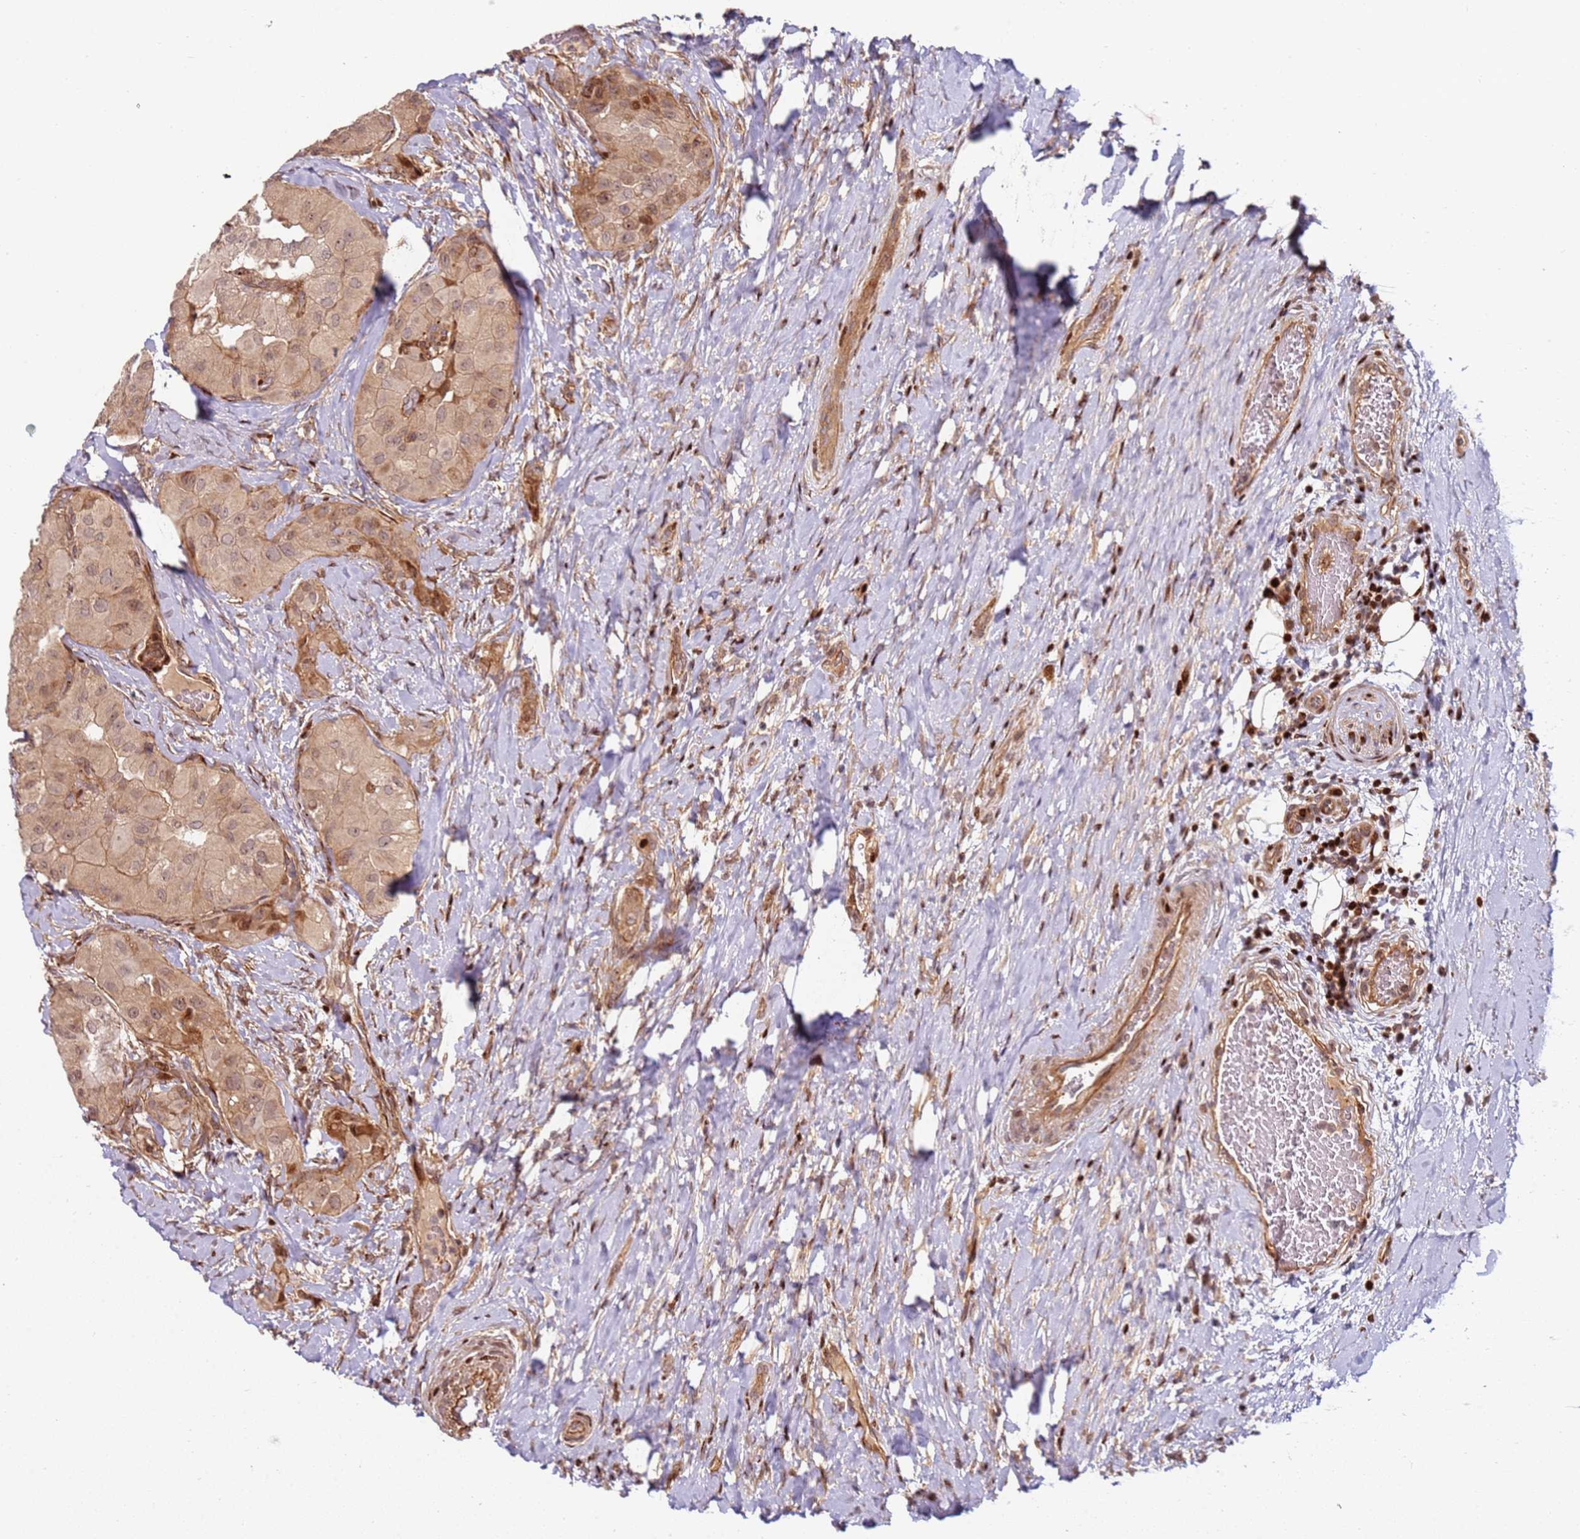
{"staining": {"intensity": "moderate", "quantity": "25%-75%", "location": "cytoplasmic/membranous,nuclear"}, "tissue": "thyroid cancer", "cell_type": "Tumor cells", "image_type": "cancer", "snomed": [{"axis": "morphology", "description": "Normal tissue, NOS"}, {"axis": "morphology", "description": "Papillary adenocarcinoma, NOS"}, {"axis": "topography", "description": "Thyroid gland"}], "caption": "Protein staining exhibits moderate cytoplasmic/membranous and nuclear staining in approximately 25%-75% of tumor cells in thyroid papillary adenocarcinoma.", "gene": "TMEM233", "patient": {"sex": "female", "age": 59}}